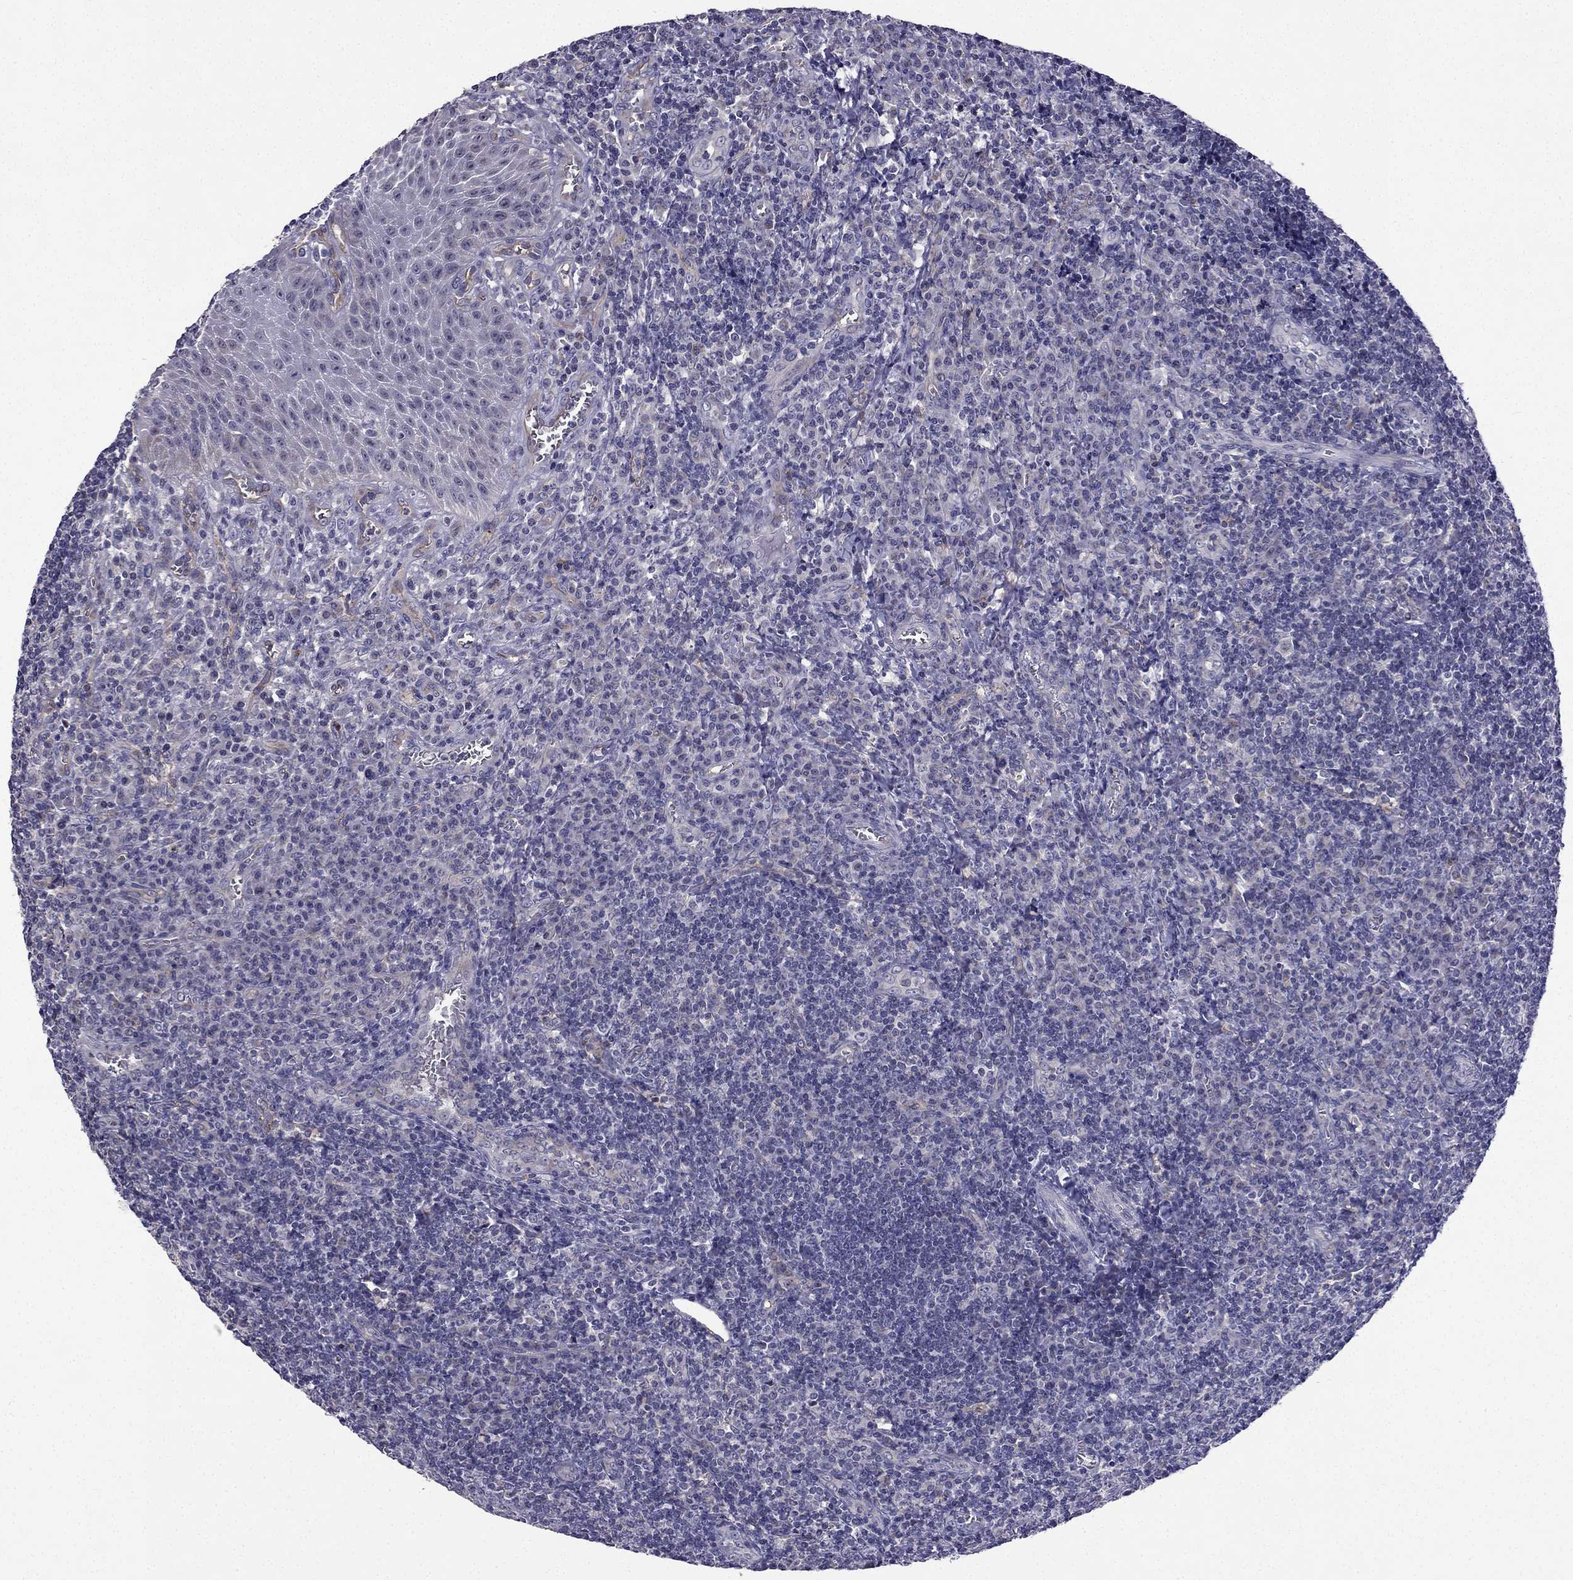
{"staining": {"intensity": "negative", "quantity": "none", "location": "none"}, "tissue": "tonsil", "cell_type": "Germinal center cells", "image_type": "normal", "snomed": [{"axis": "morphology", "description": "Normal tissue, NOS"}, {"axis": "topography", "description": "Tonsil"}], "caption": "Immunohistochemistry (IHC) of benign tonsil exhibits no expression in germinal center cells.", "gene": "SLC6A2", "patient": {"sex": "male", "age": 33}}